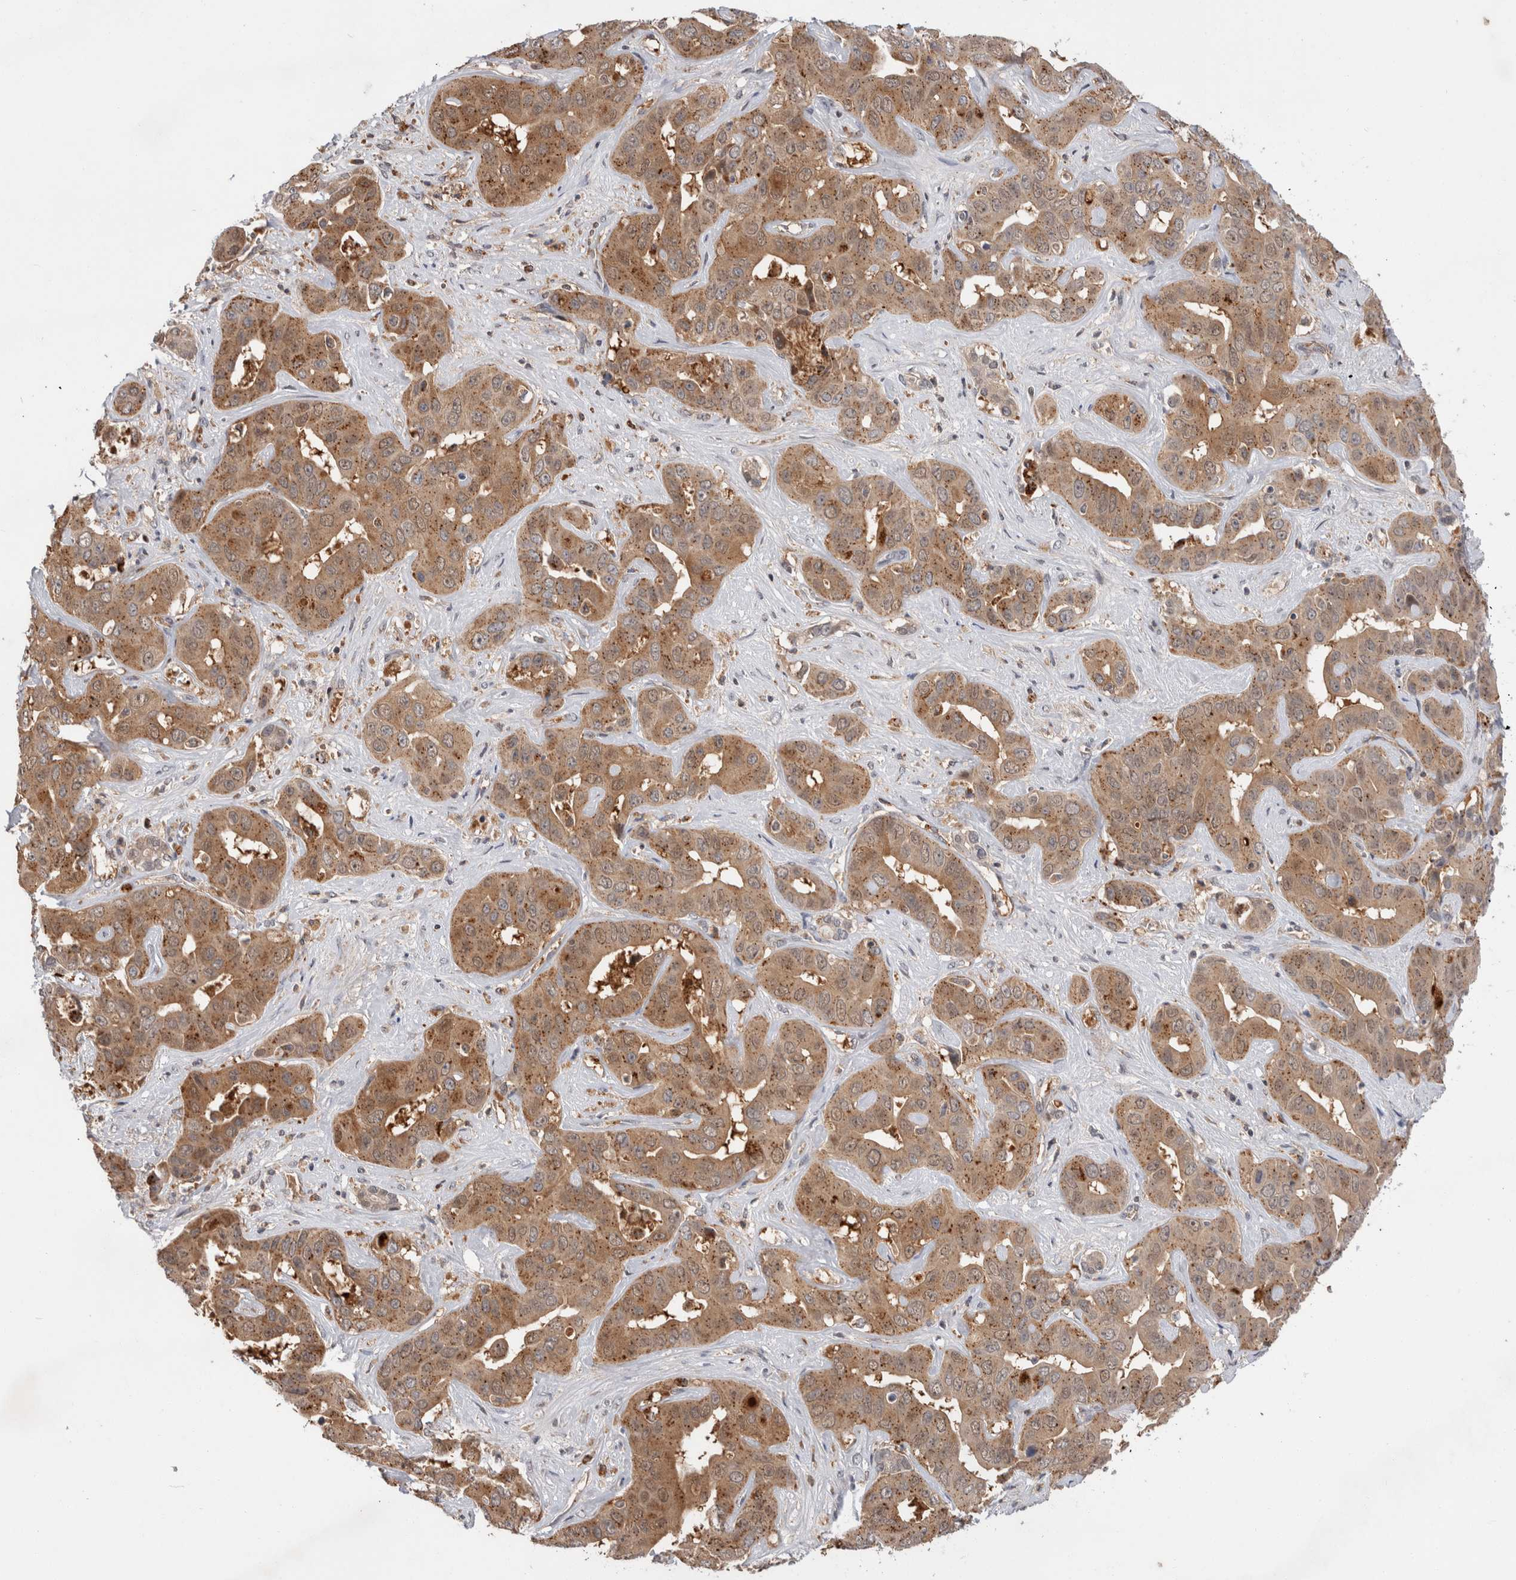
{"staining": {"intensity": "moderate", "quantity": ">75%", "location": "cytoplasmic/membranous"}, "tissue": "liver cancer", "cell_type": "Tumor cells", "image_type": "cancer", "snomed": [{"axis": "morphology", "description": "Cholangiocarcinoma"}, {"axis": "topography", "description": "Liver"}], "caption": "Immunohistochemical staining of cholangiocarcinoma (liver) exhibits moderate cytoplasmic/membranous protein staining in about >75% of tumor cells.", "gene": "MRPL37", "patient": {"sex": "female", "age": 52}}